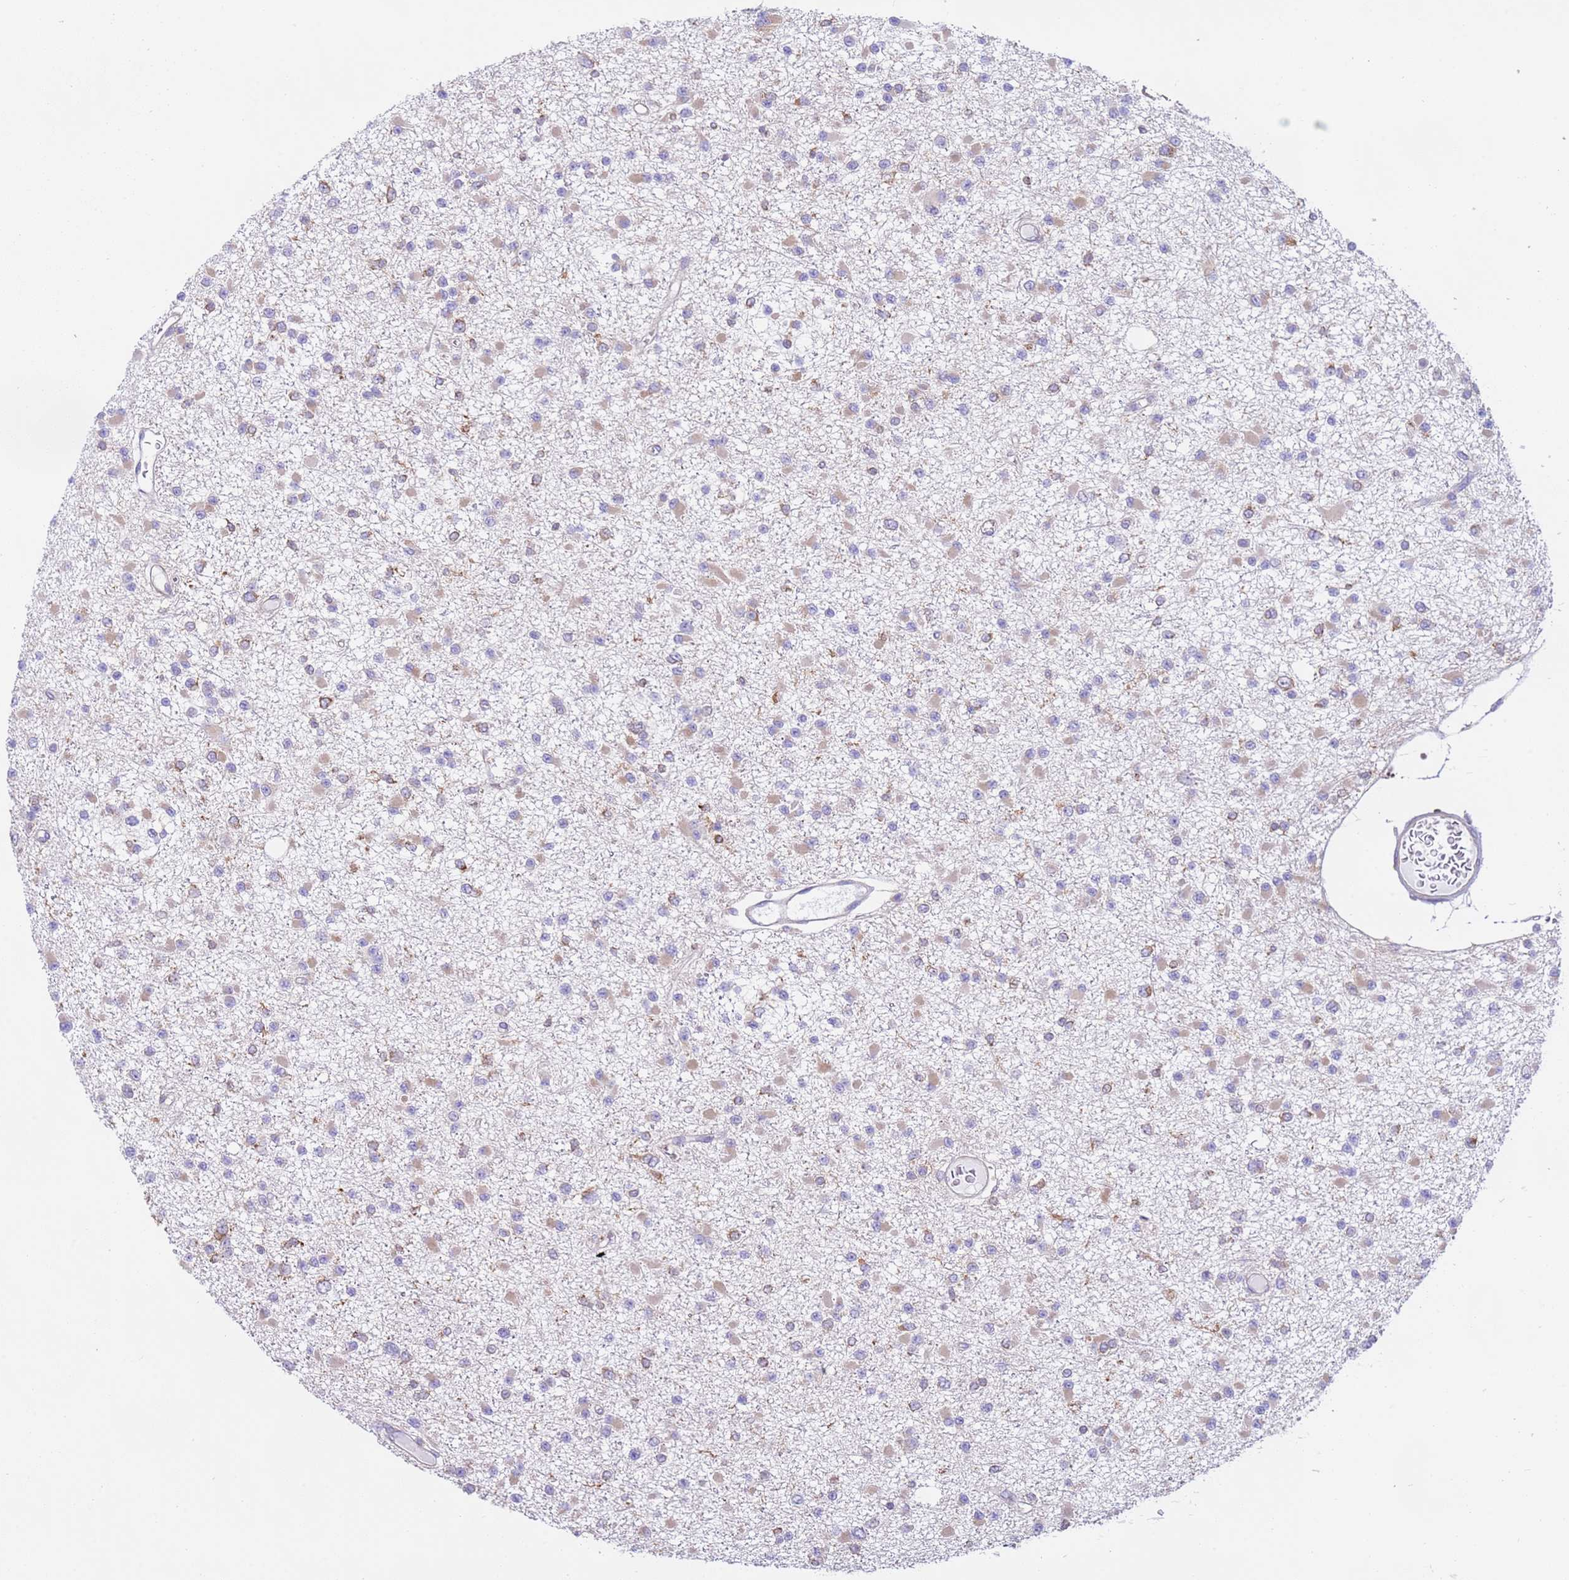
{"staining": {"intensity": "weak", "quantity": "25%-75%", "location": "cytoplasmic/membranous"}, "tissue": "glioma", "cell_type": "Tumor cells", "image_type": "cancer", "snomed": [{"axis": "morphology", "description": "Glioma, malignant, Low grade"}, {"axis": "topography", "description": "Brain"}], "caption": "The image exhibits staining of malignant glioma (low-grade), revealing weak cytoplasmic/membranous protein staining (brown color) within tumor cells. (Stains: DAB in brown, nuclei in blue, Microscopy: brightfield microscopy at high magnification).", "gene": "VARS1", "patient": {"sex": "female", "age": 22}}